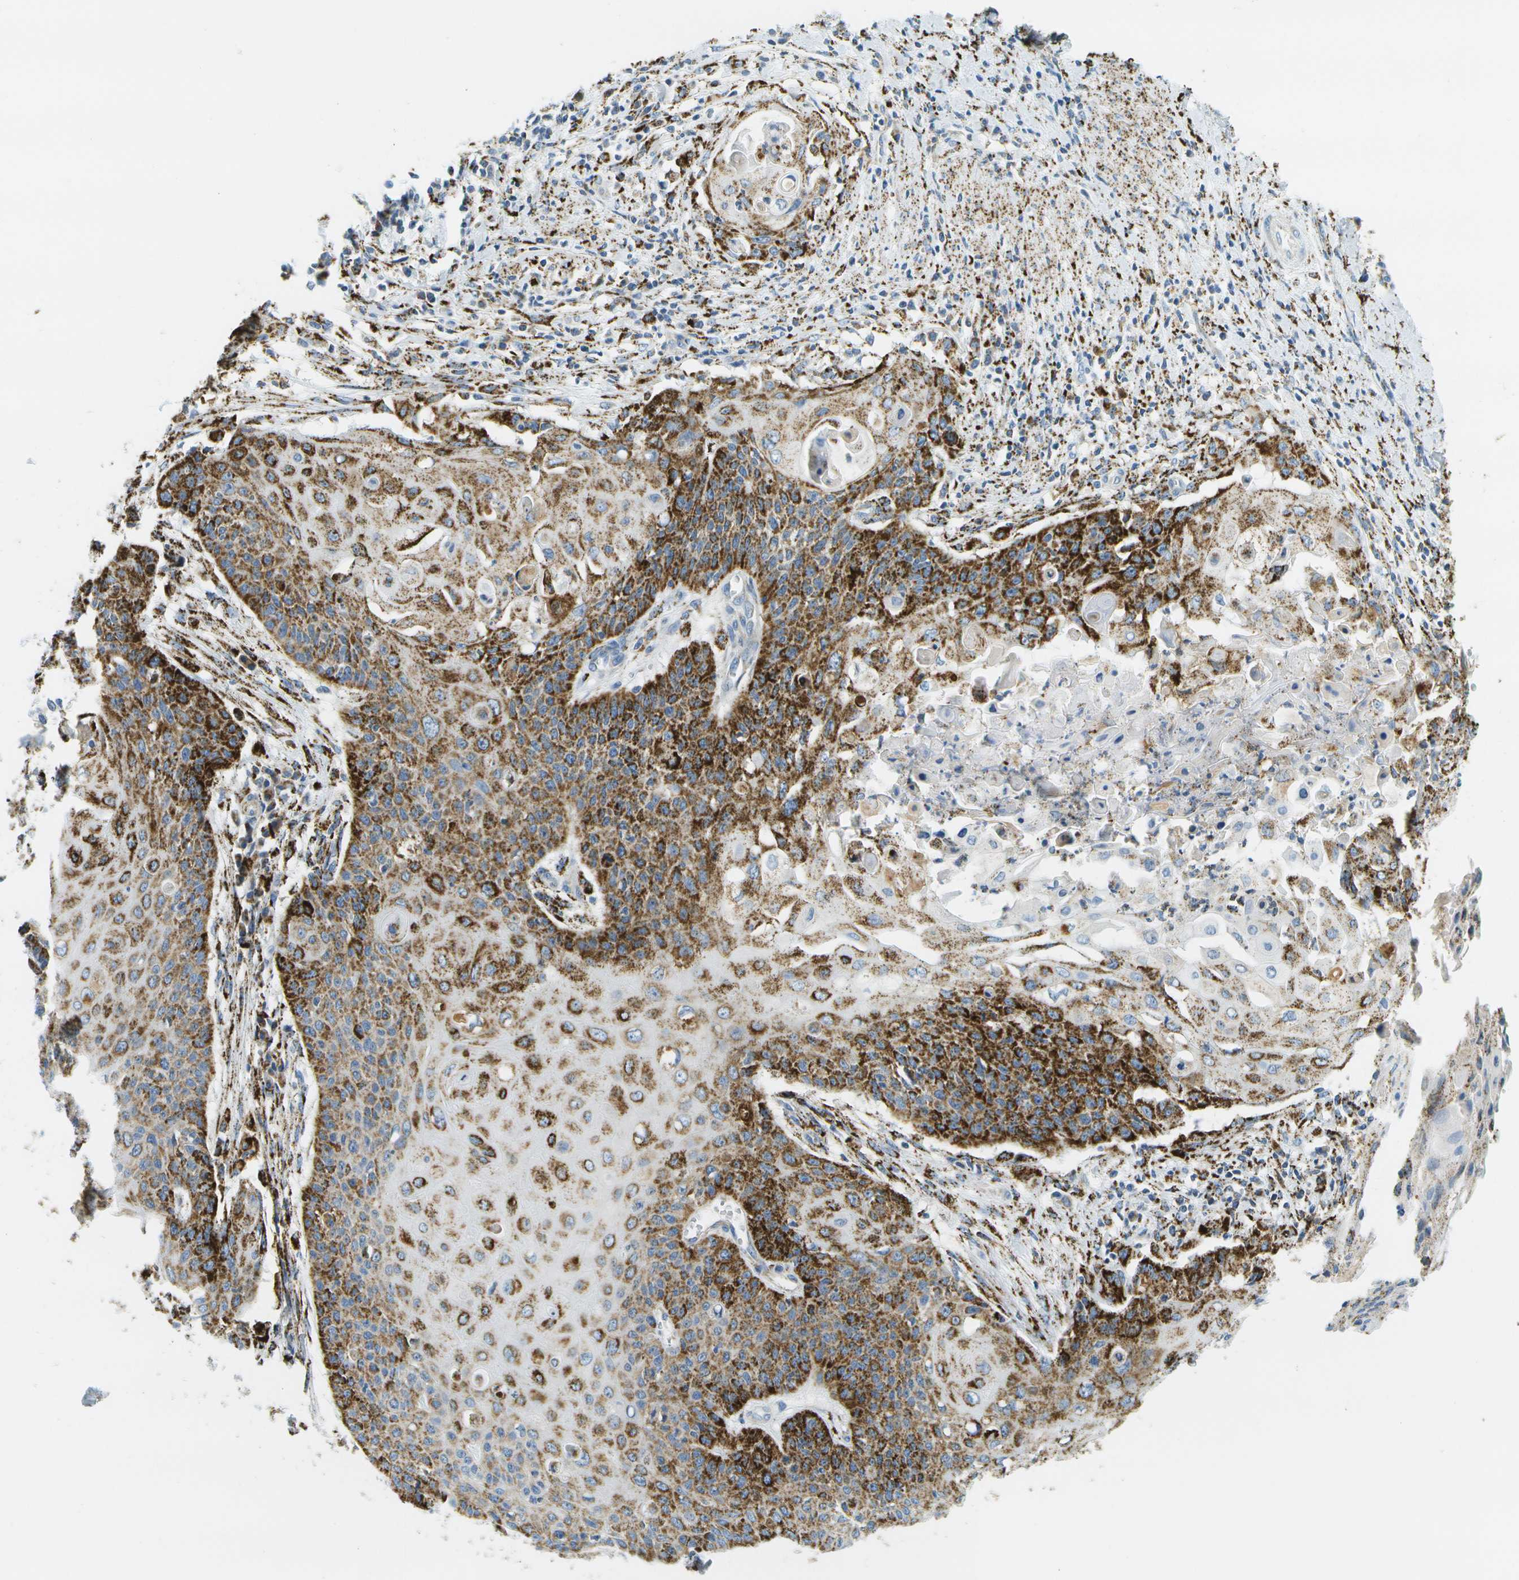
{"staining": {"intensity": "strong", "quantity": "25%-75%", "location": "cytoplasmic/membranous"}, "tissue": "cervical cancer", "cell_type": "Tumor cells", "image_type": "cancer", "snomed": [{"axis": "morphology", "description": "Squamous cell carcinoma, NOS"}, {"axis": "topography", "description": "Cervix"}], "caption": "Tumor cells reveal high levels of strong cytoplasmic/membranous staining in approximately 25%-75% of cells in human cervical cancer (squamous cell carcinoma).", "gene": "HLCS", "patient": {"sex": "female", "age": 39}}